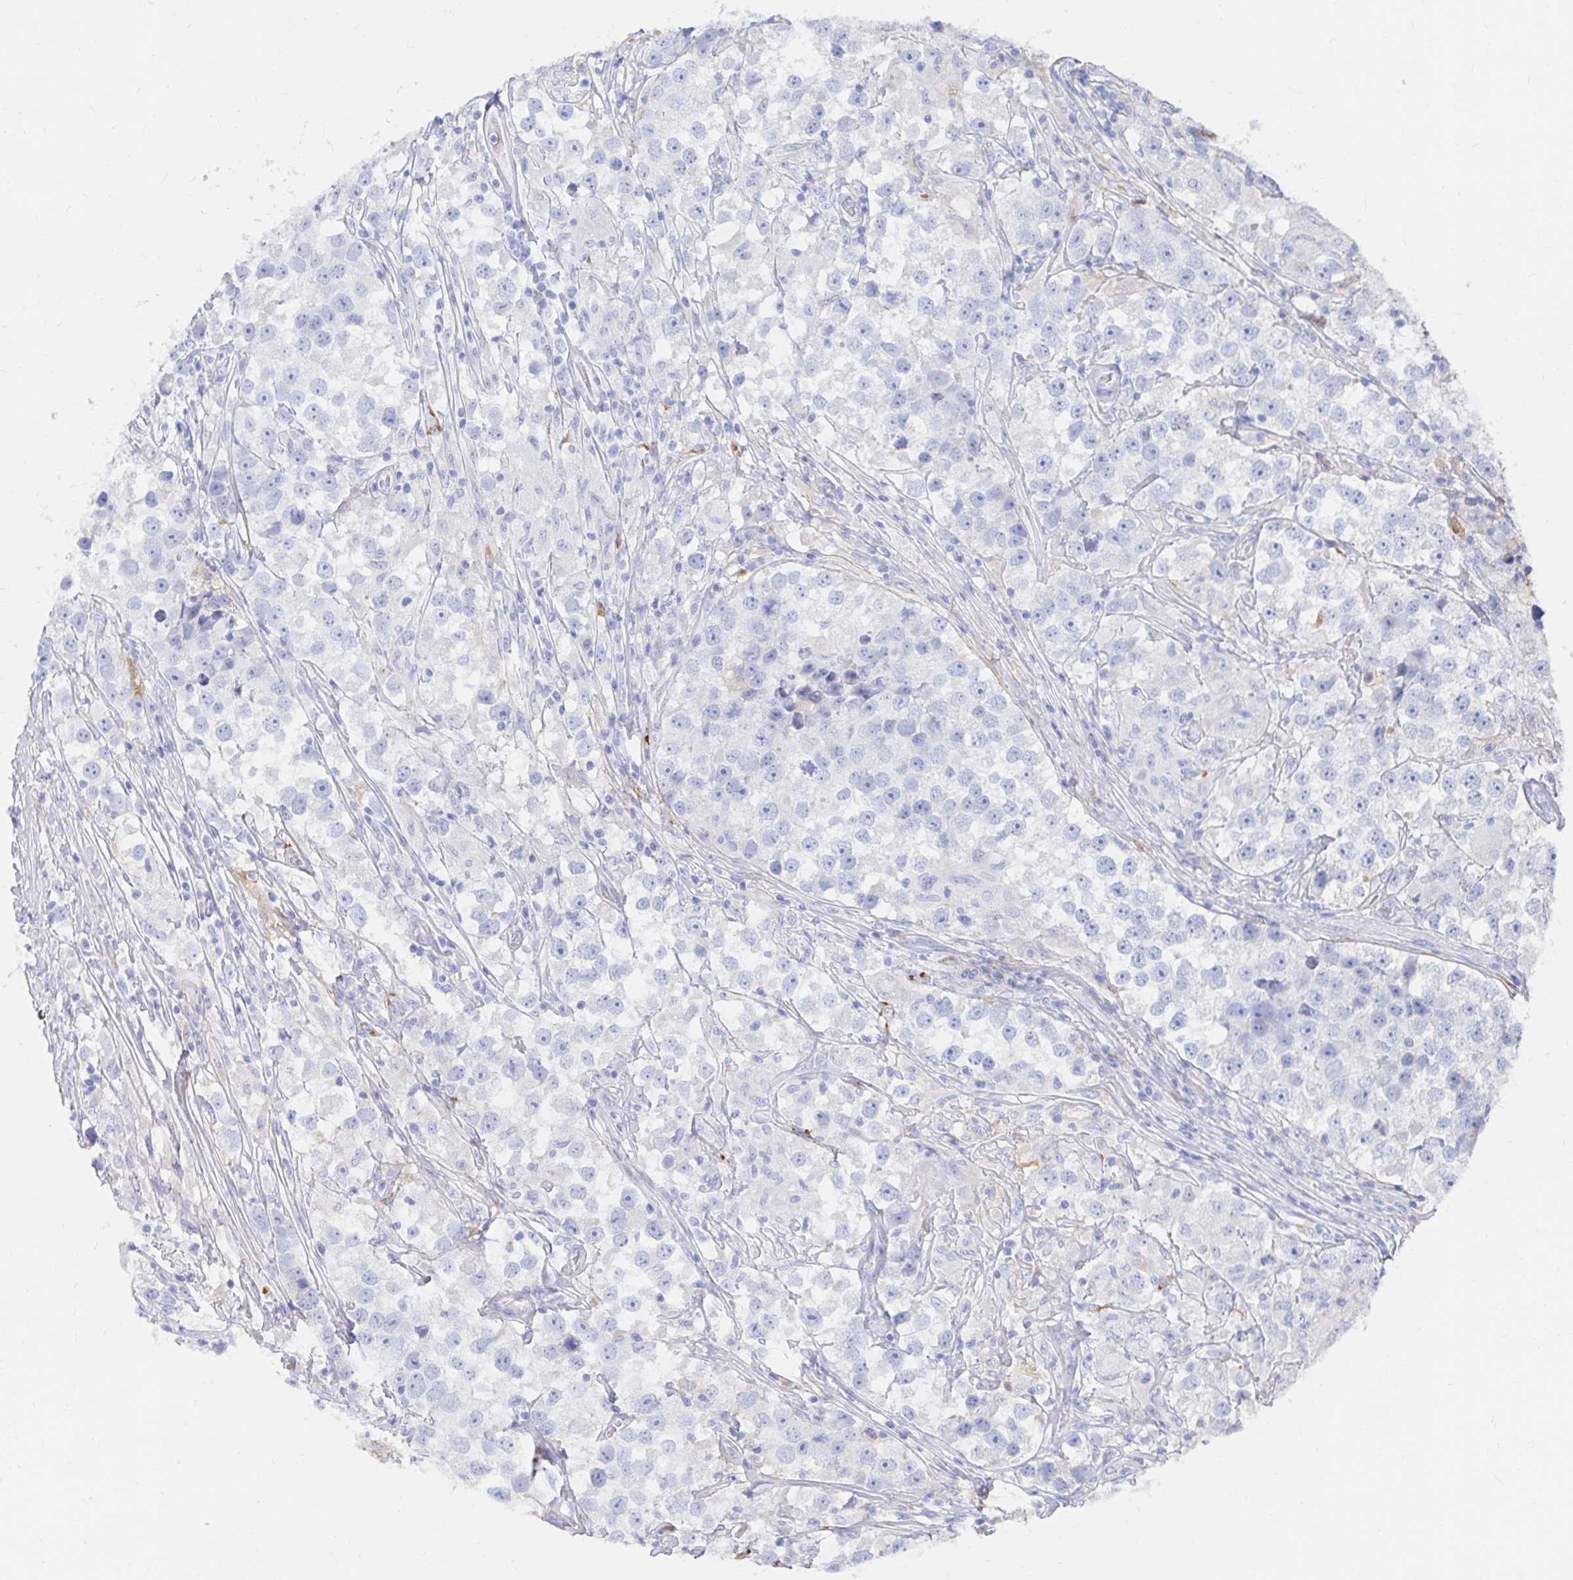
{"staining": {"intensity": "negative", "quantity": "none", "location": "none"}, "tissue": "testis cancer", "cell_type": "Tumor cells", "image_type": "cancer", "snomed": [{"axis": "morphology", "description": "Seminoma, NOS"}, {"axis": "topography", "description": "Testis"}], "caption": "Immunohistochemistry image of neoplastic tissue: human testis cancer (seminoma) stained with DAB demonstrates no significant protein staining in tumor cells.", "gene": "LAMC3", "patient": {"sex": "male", "age": 46}}